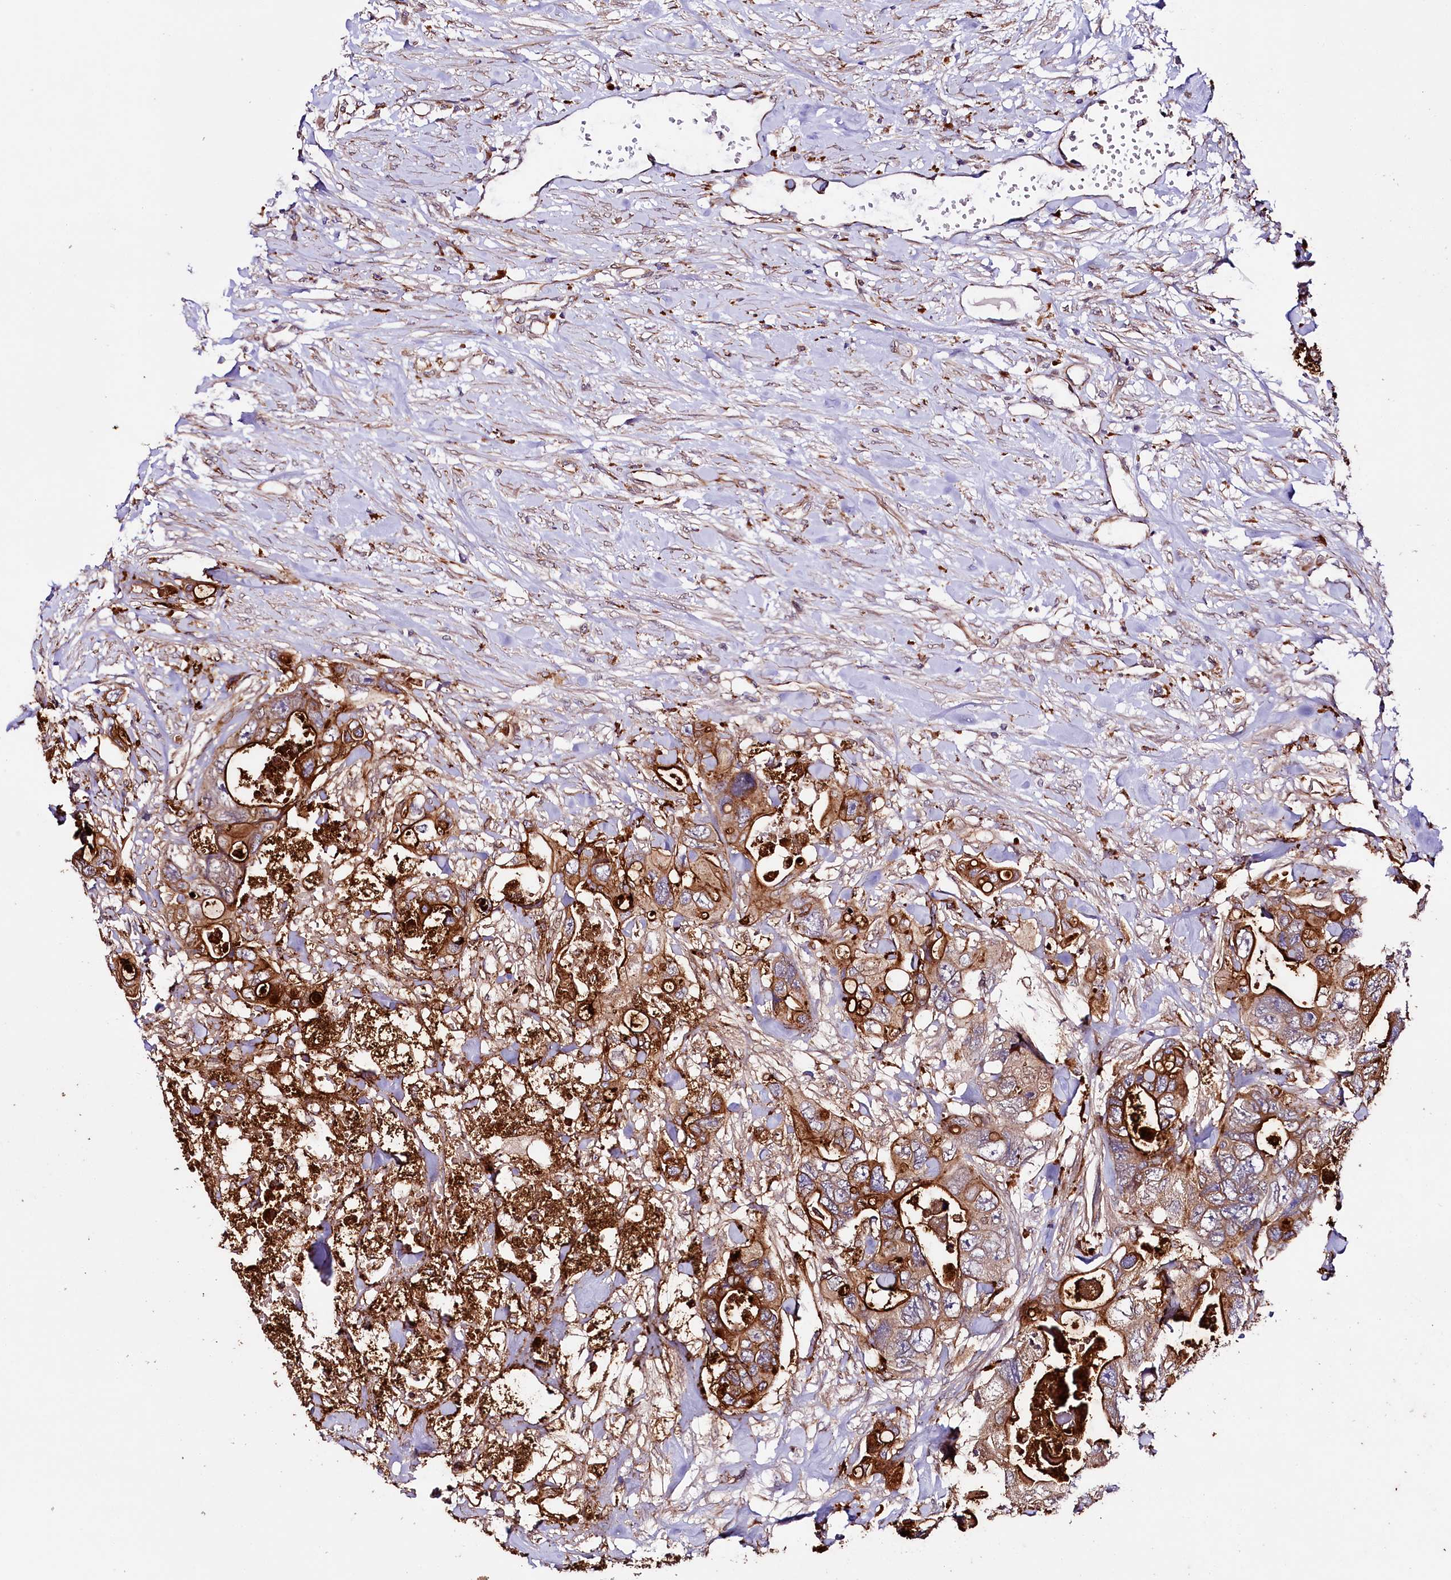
{"staining": {"intensity": "strong", "quantity": "25%-75%", "location": "cytoplasmic/membranous"}, "tissue": "colorectal cancer", "cell_type": "Tumor cells", "image_type": "cancer", "snomed": [{"axis": "morphology", "description": "Adenocarcinoma, NOS"}, {"axis": "topography", "description": "Rectum"}], "caption": "Colorectal cancer (adenocarcinoma) stained with a brown dye reveals strong cytoplasmic/membranous positive staining in approximately 25%-75% of tumor cells.", "gene": "TTC12", "patient": {"sex": "male", "age": 57}}